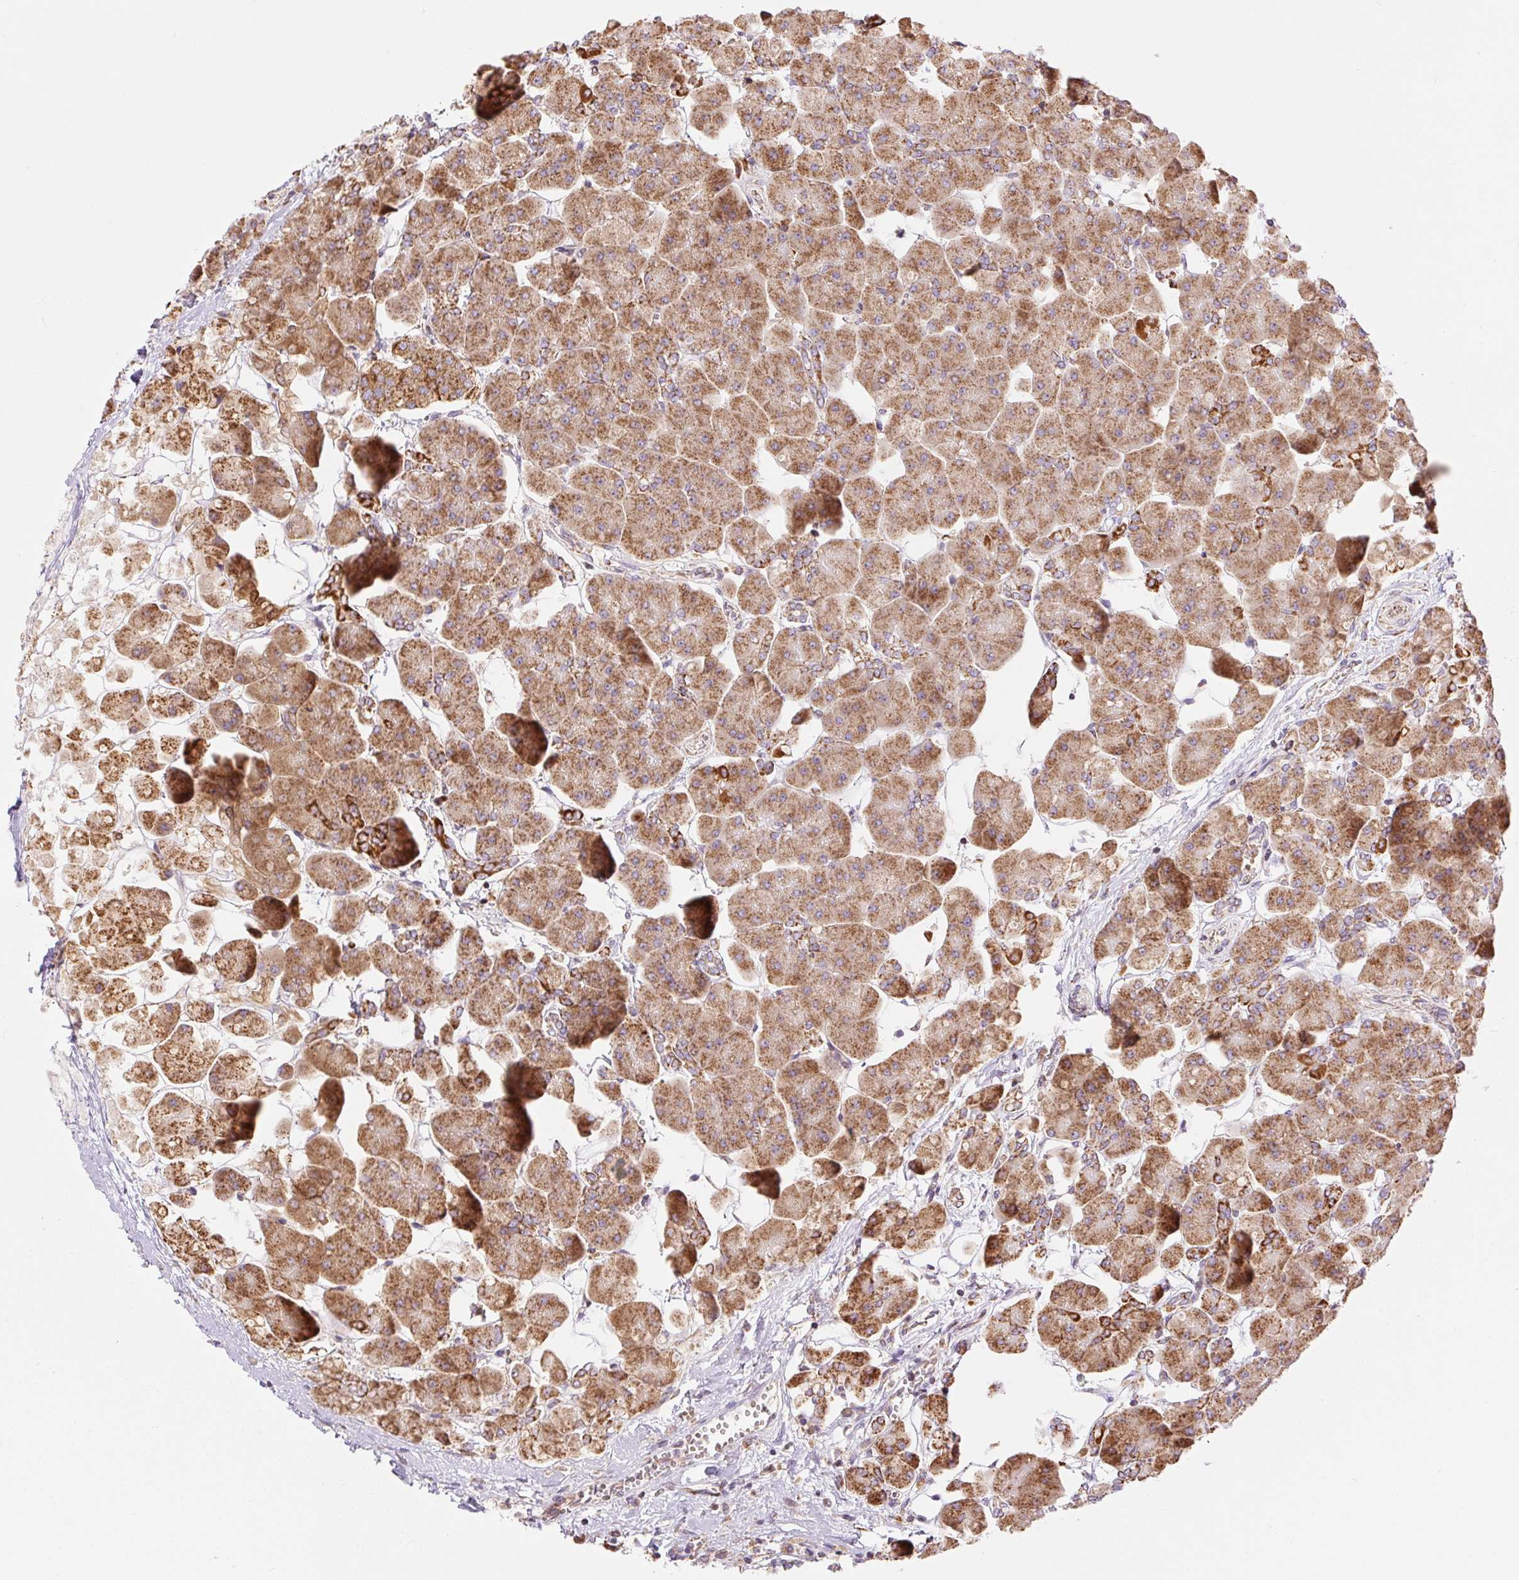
{"staining": {"intensity": "strong", "quantity": ">75%", "location": "cytoplasmic/membranous"}, "tissue": "pancreas", "cell_type": "Exocrine glandular cells", "image_type": "normal", "snomed": [{"axis": "morphology", "description": "Normal tissue, NOS"}, {"axis": "topography", "description": "Pancreas"}], "caption": "A brown stain highlights strong cytoplasmic/membranous staining of a protein in exocrine glandular cells of benign human pancreas.", "gene": "GOSR2", "patient": {"sex": "male", "age": 66}}